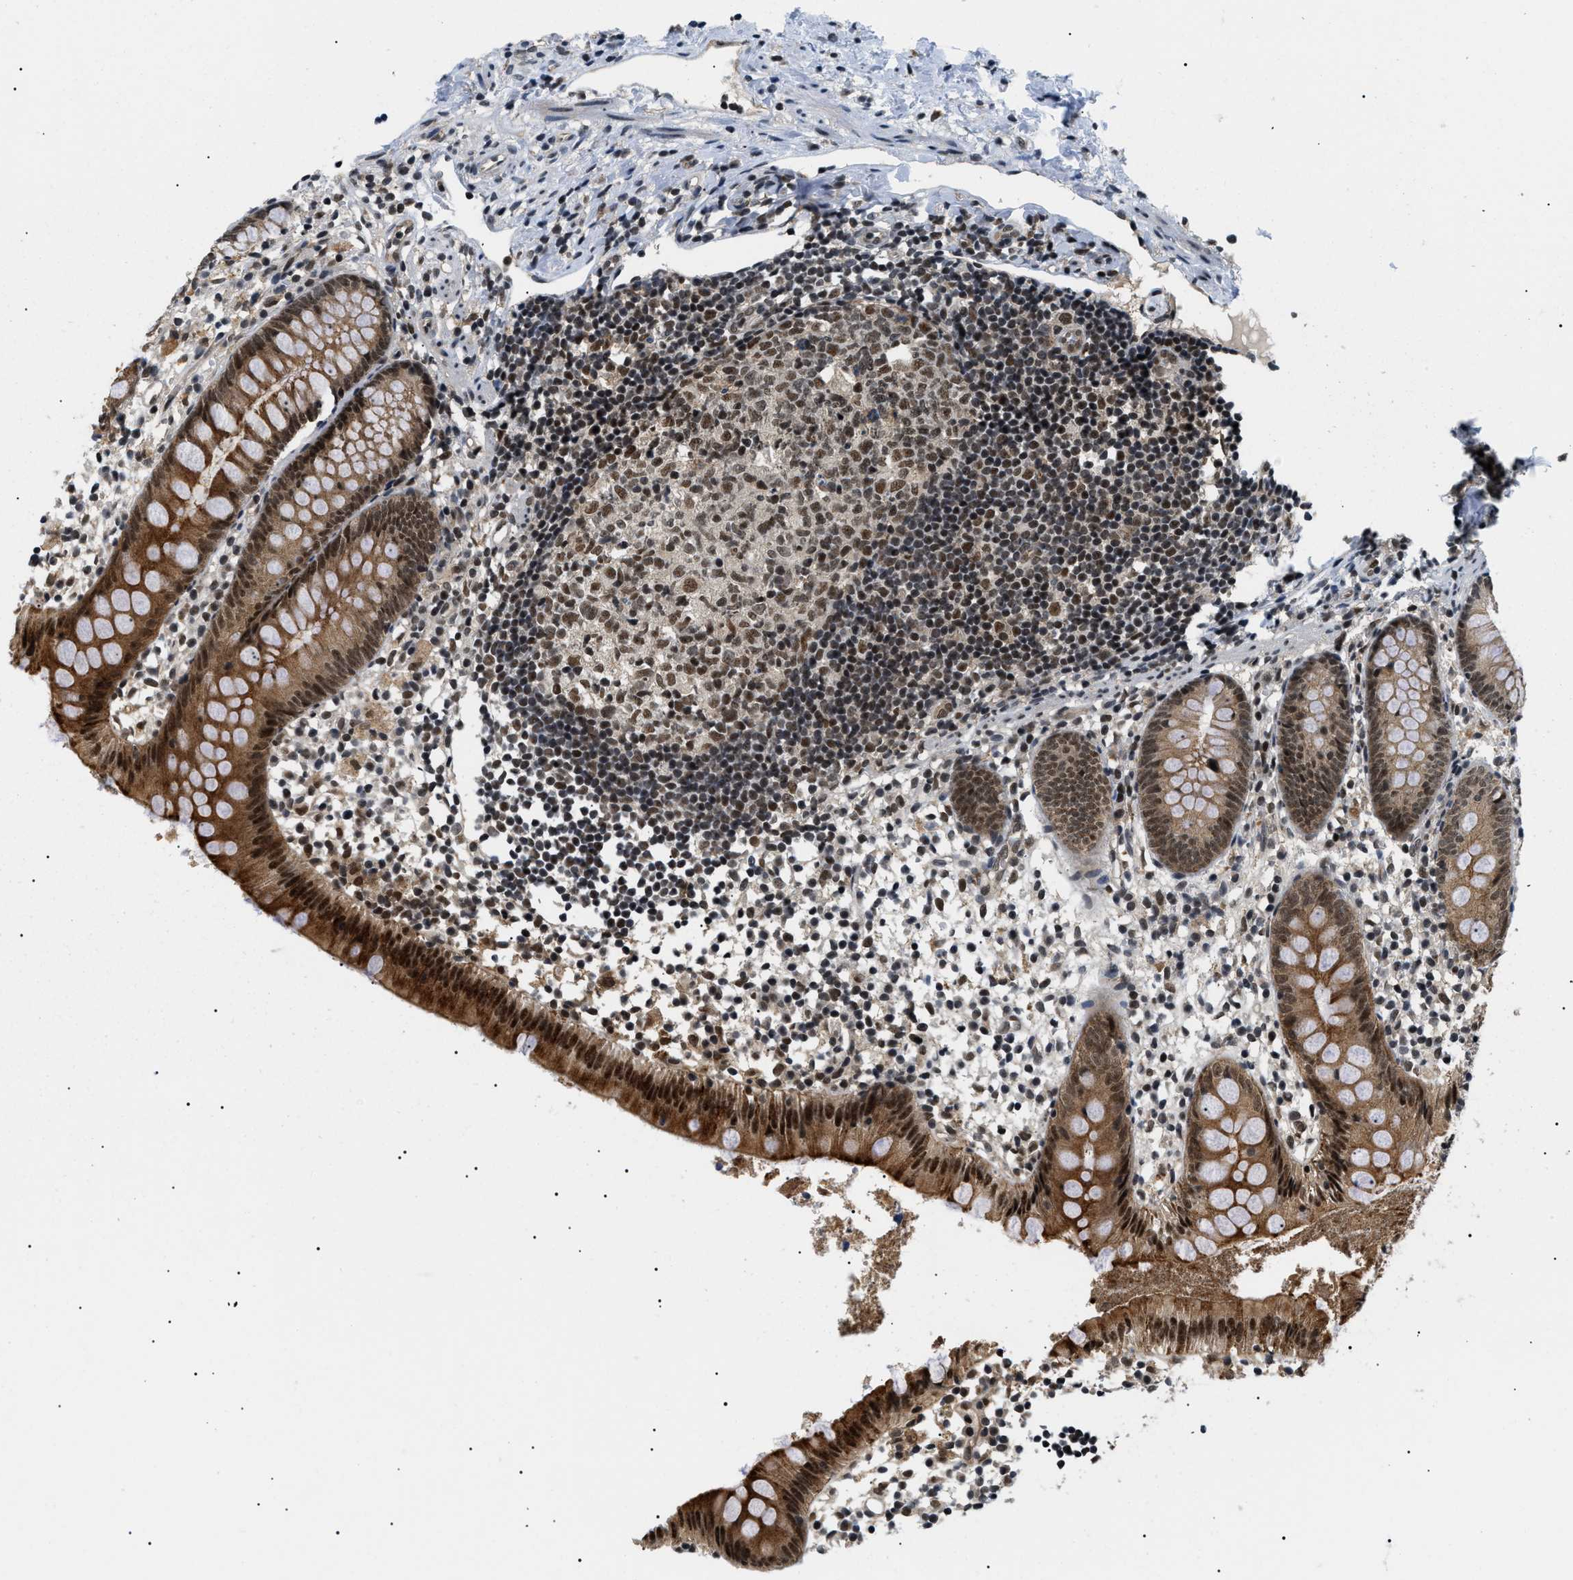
{"staining": {"intensity": "moderate", "quantity": ">75%", "location": "cytoplasmic/membranous,nuclear"}, "tissue": "appendix", "cell_type": "Glandular cells", "image_type": "normal", "snomed": [{"axis": "morphology", "description": "Normal tissue, NOS"}, {"axis": "topography", "description": "Appendix"}], "caption": "Immunohistochemical staining of benign human appendix demonstrates >75% levels of moderate cytoplasmic/membranous,nuclear protein positivity in approximately >75% of glandular cells.", "gene": "RBM15", "patient": {"sex": "female", "age": 20}}